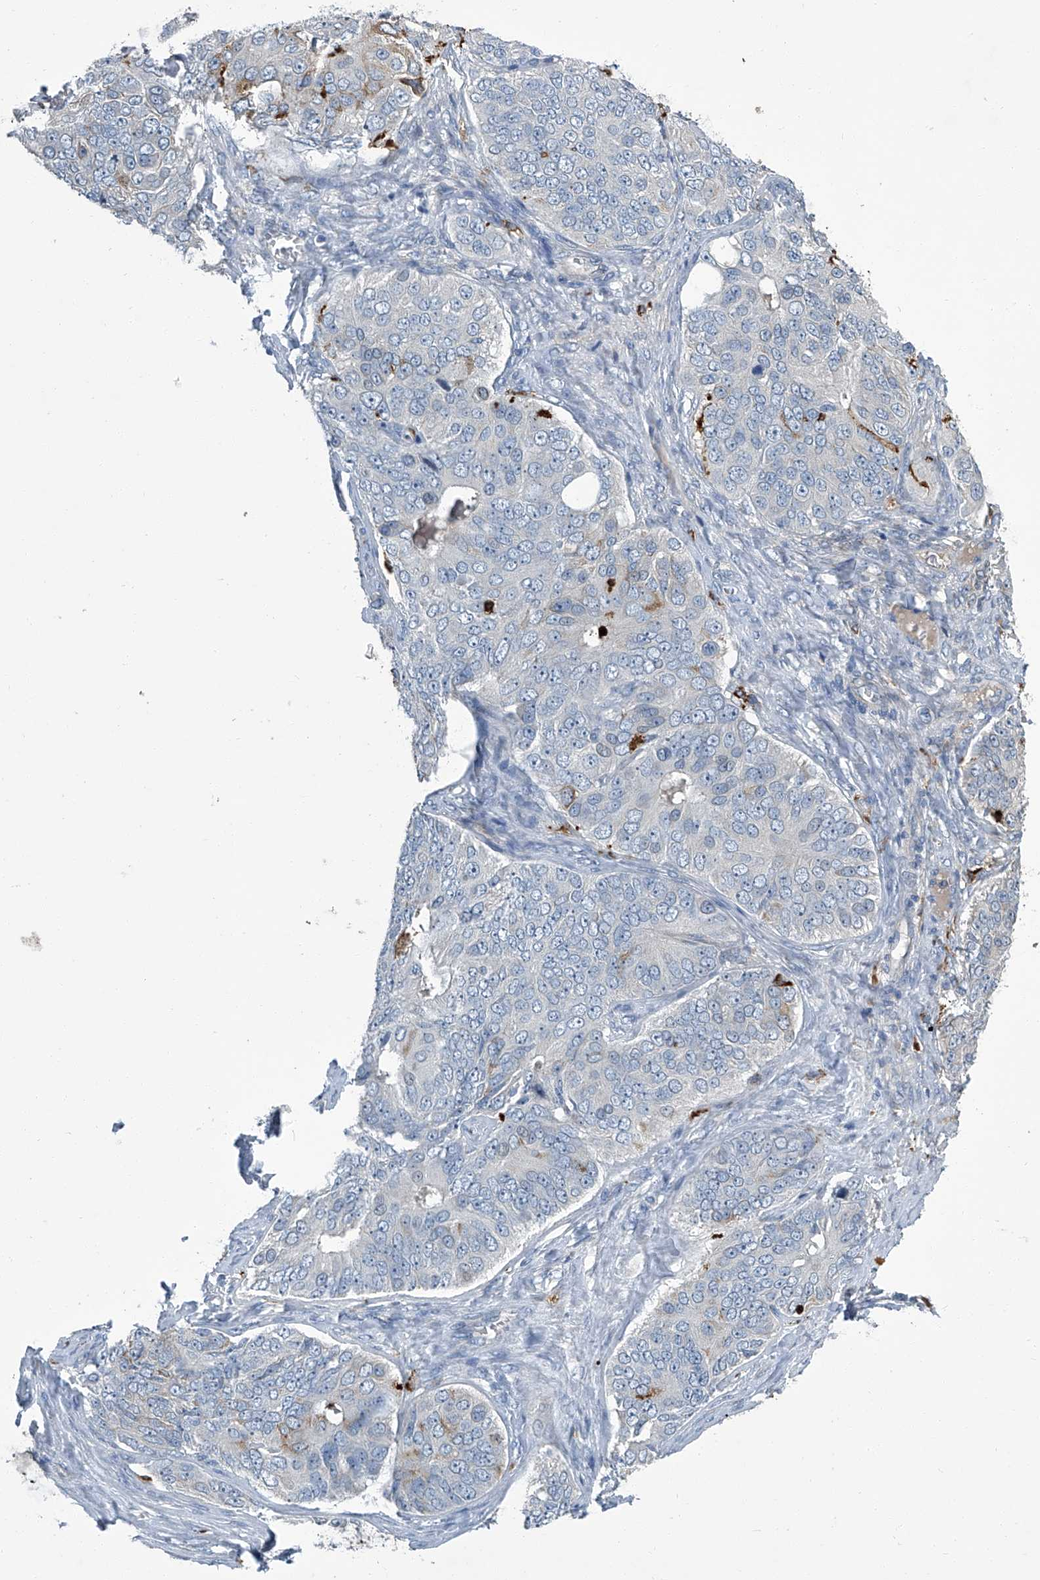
{"staining": {"intensity": "negative", "quantity": "none", "location": "none"}, "tissue": "ovarian cancer", "cell_type": "Tumor cells", "image_type": "cancer", "snomed": [{"axis": "morphology", "description": "Carcinoma, endometroid"}, {"axis": "topography", "description": "Ovary"}], "caption": "This is an immunohistochemistry (IHC) photomicrograph of ovarian cancer (endometroid carcinoma). There is no expression in tumor cells.", "gene": "FAM167A", "patient": {"sex": "female", "age": 51}}